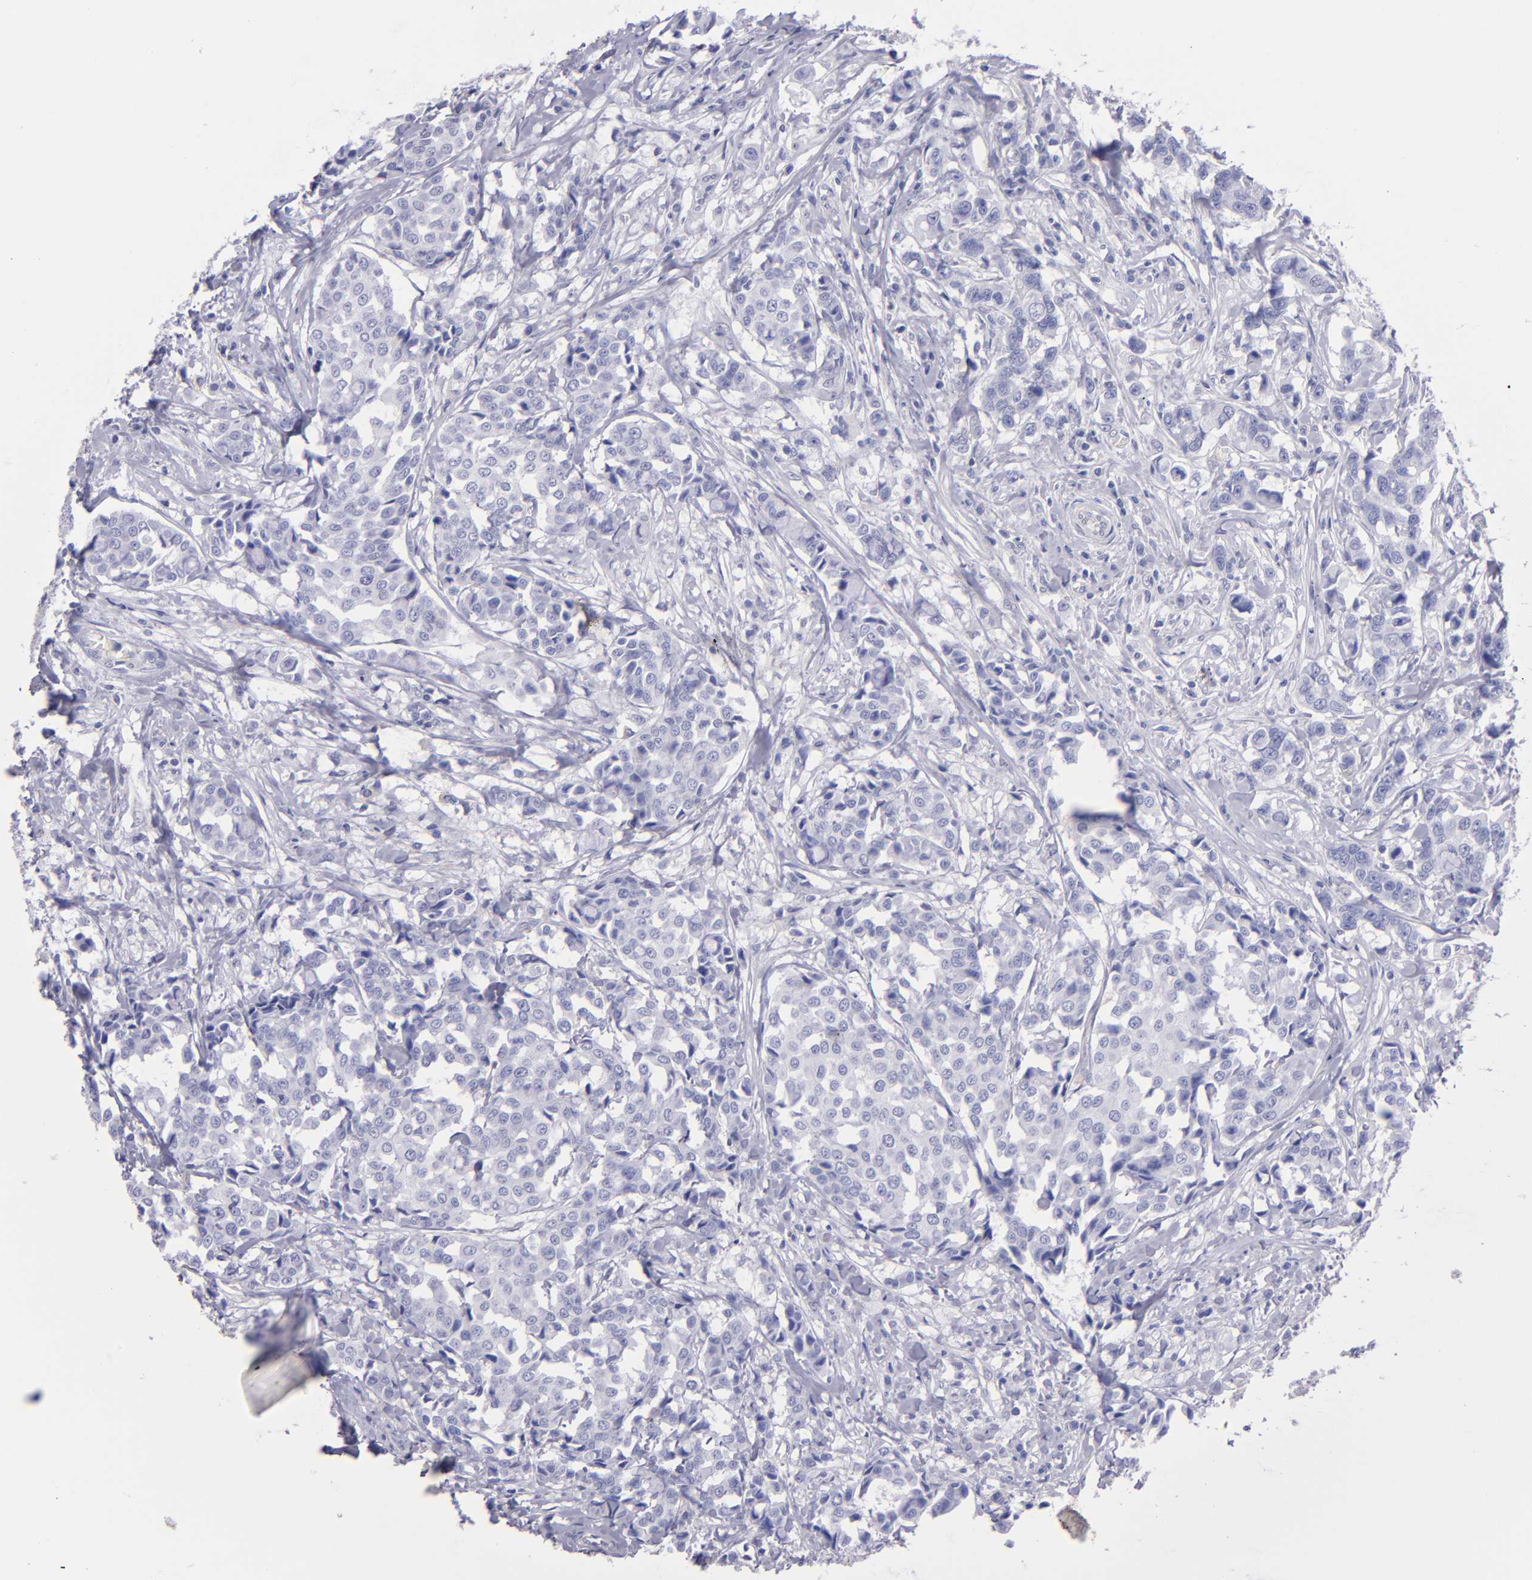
{"staining": {"intensity": "negative", "quantity": "none", "location": "none"}, "tissue": "breast cancer", "cell_type": "Tumor cells", "image_type": "cancer", "snomed": [{"axis": "morphology", "description": "Duct carcinoma"}, {"axis": "topography", "description": "Breast"}], "caption": "A histopathology image of human breast cancer (infiltrating ductal carcinoma) is negative for staining in tumor cells.", "gene": "TG", "patient": {"sex": "female", "age": 27}}